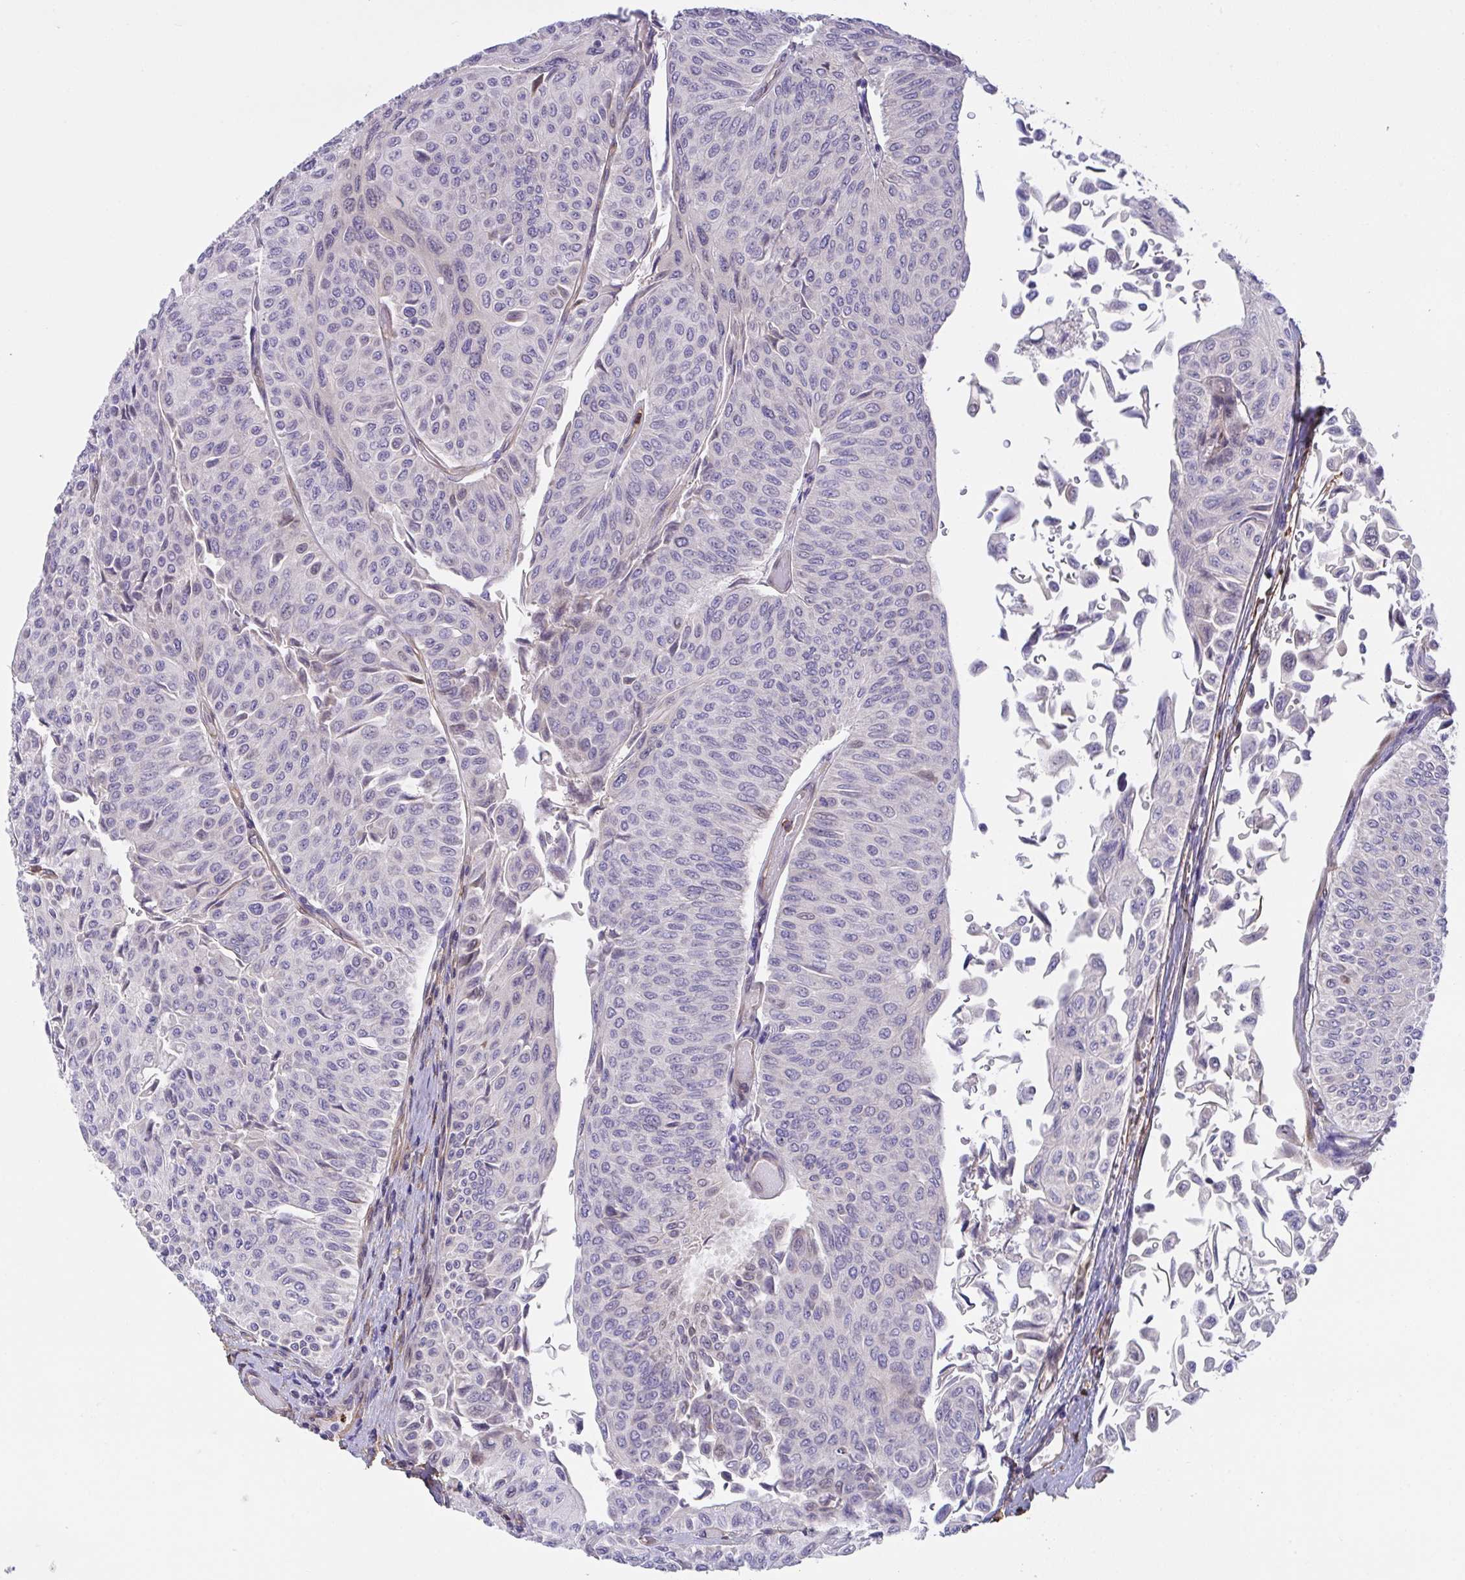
{"staining": {"intensity": "negative", "quantity": "none", "location": "none"}, "tissue": "urothelial cancer", "cell_type": "Tumor cells", "image_type": "cancer", "snomed": [{"axis": "morphology", "description": "Urothelial carcinoma, NOS"}, {"axis": "topography", "description": "Urinary bladder"}], "caption": "An image of human urothelial cancer is negative for staining in tumor cells.", "gene": "RHOXF1", "patient": {"sex": "male", "age": 59}}